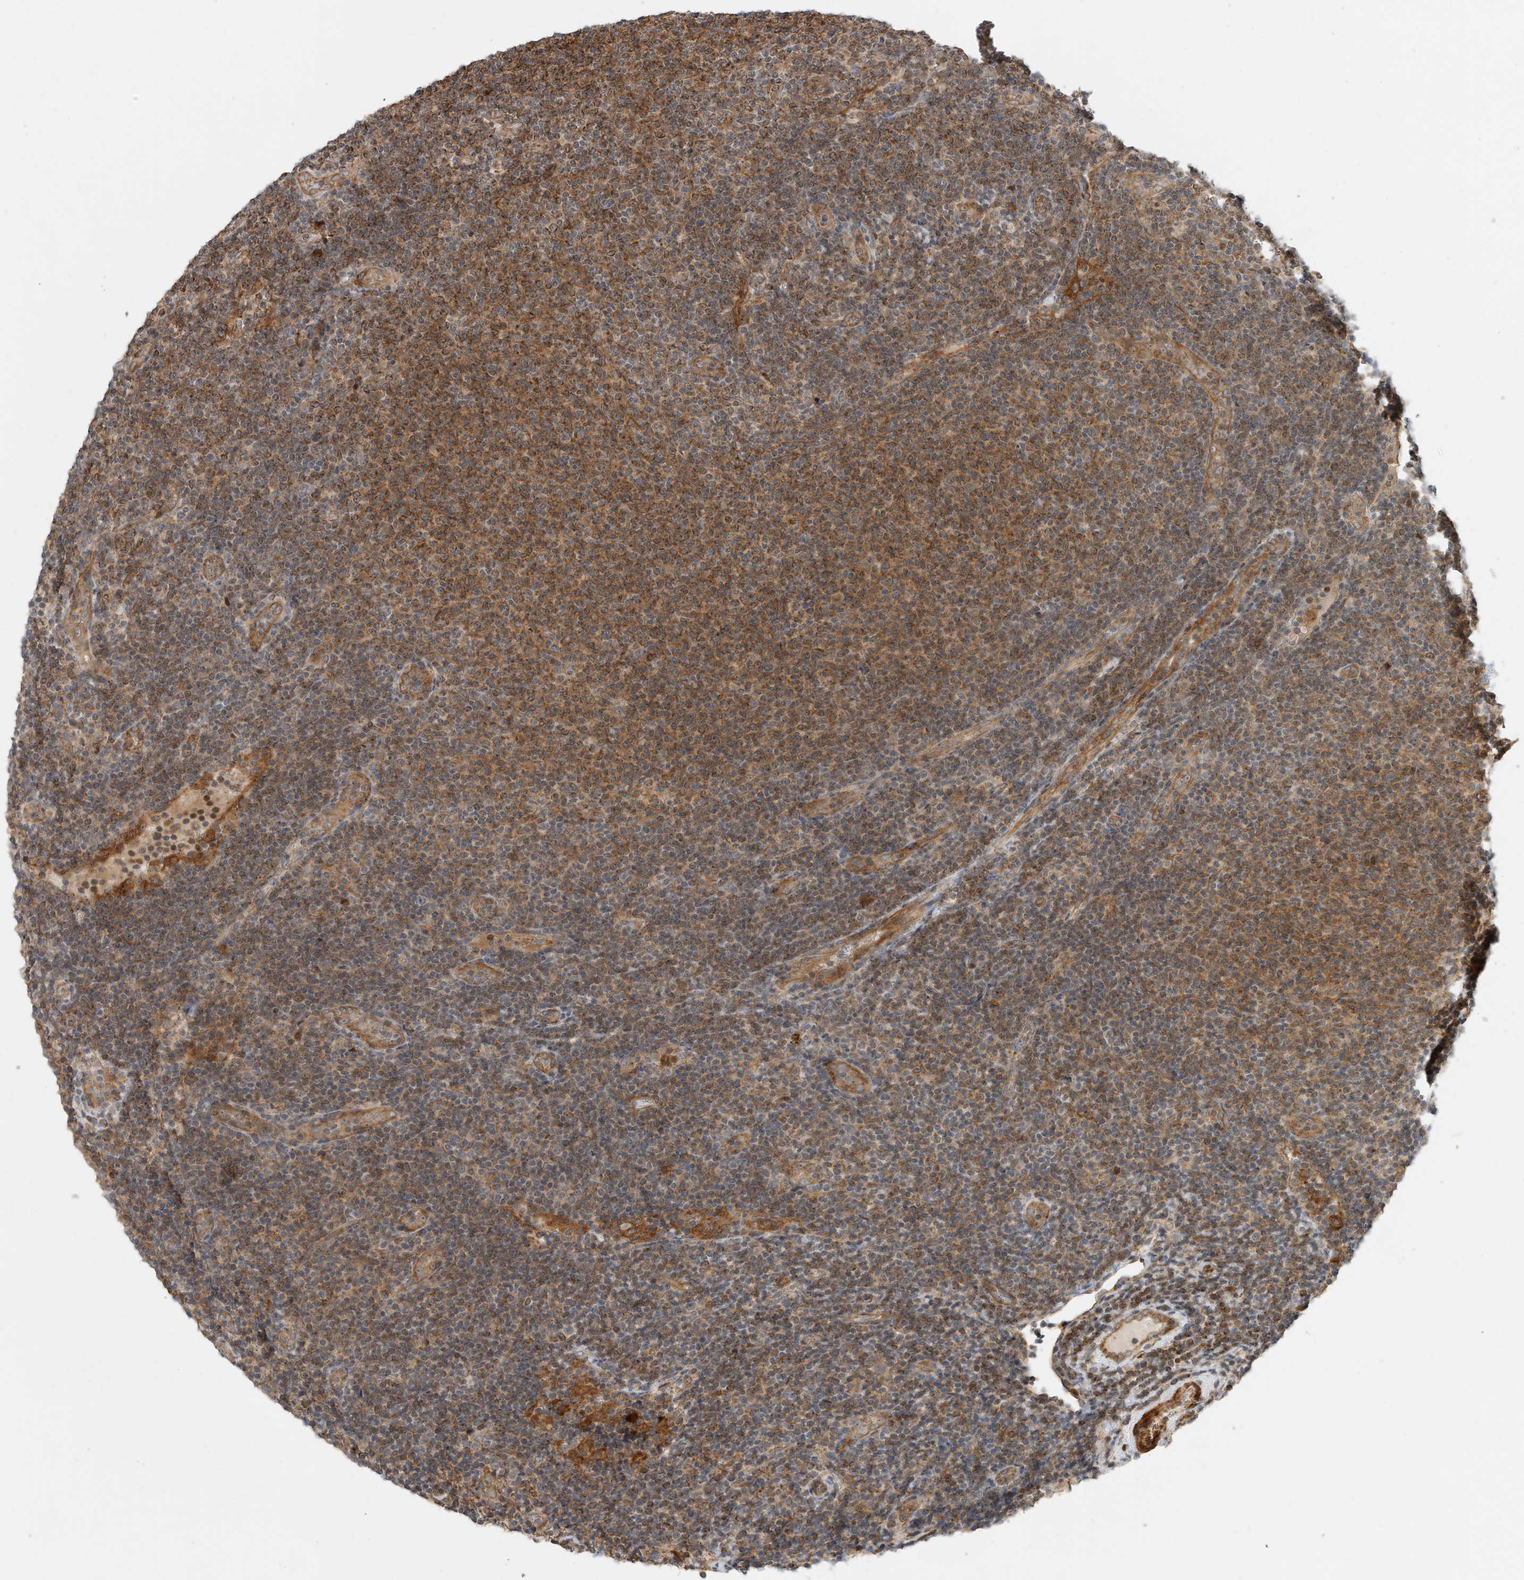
{"staining": {"intensity": "moderate", "quantity": "25%-75%", "location": "cytoplasmic/membranous"}, "tissue": "lymphoma", "cell_type": "Tumor cells", "image_type": "cancer", "snomed": [{"axis": "morphology", "description": "Malignant lymphoma, non-Hodgkin's type, Low grade"}, {"axis": "topography", "description": "Lymph node"}], "caption": "A high-resolution image shows immunohistochemistry (IHC) staining of malignant lymphoma, non-Hodgkin's type (low-grade), which exhibits moderate cytoplasmic/membranous expression in approximately 25%-75% of tumor cells.", "gene": "CPAMD8", "patient": {"sex": "male", "age": 66}}